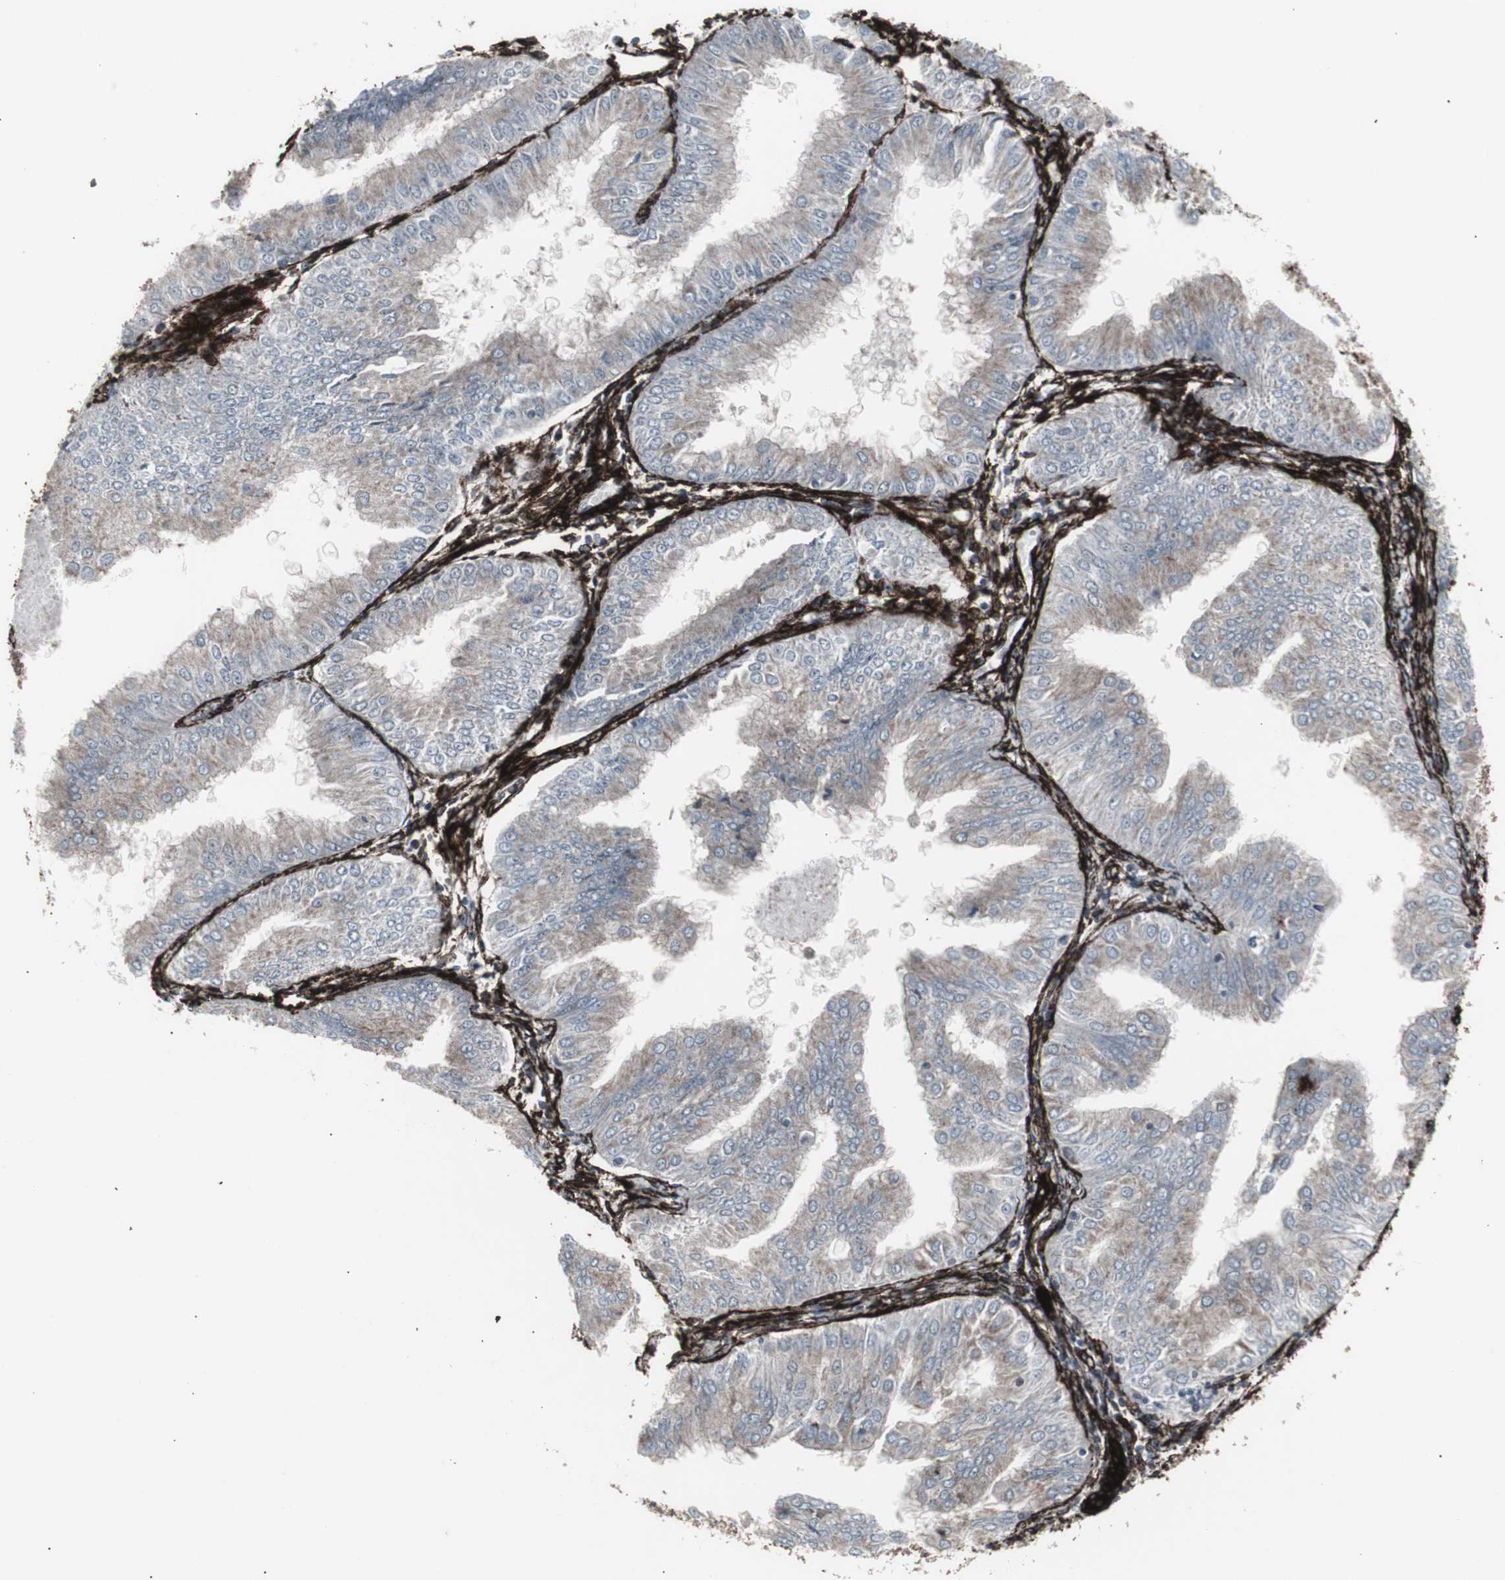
{"staining": {"intensity": "weak", "quantity": "<25%", "location": "cytoplasmic/membranous"}, "tissue": "endometrial cancer", "cell_type": "Tumor cells", "image_type": "cancer", "snomed": [{"axis": "morphology", "description": "Adenocarcinoma, NOS"}, {"axis": "topography", "description": "Endometrium"}], "caption": "DAB immunohistochemical staining of endometrial cancer exhibits no significant staining in tumor cells.", "gene": "PDGFA", "patient": {"sex": "female", "age": 53}}